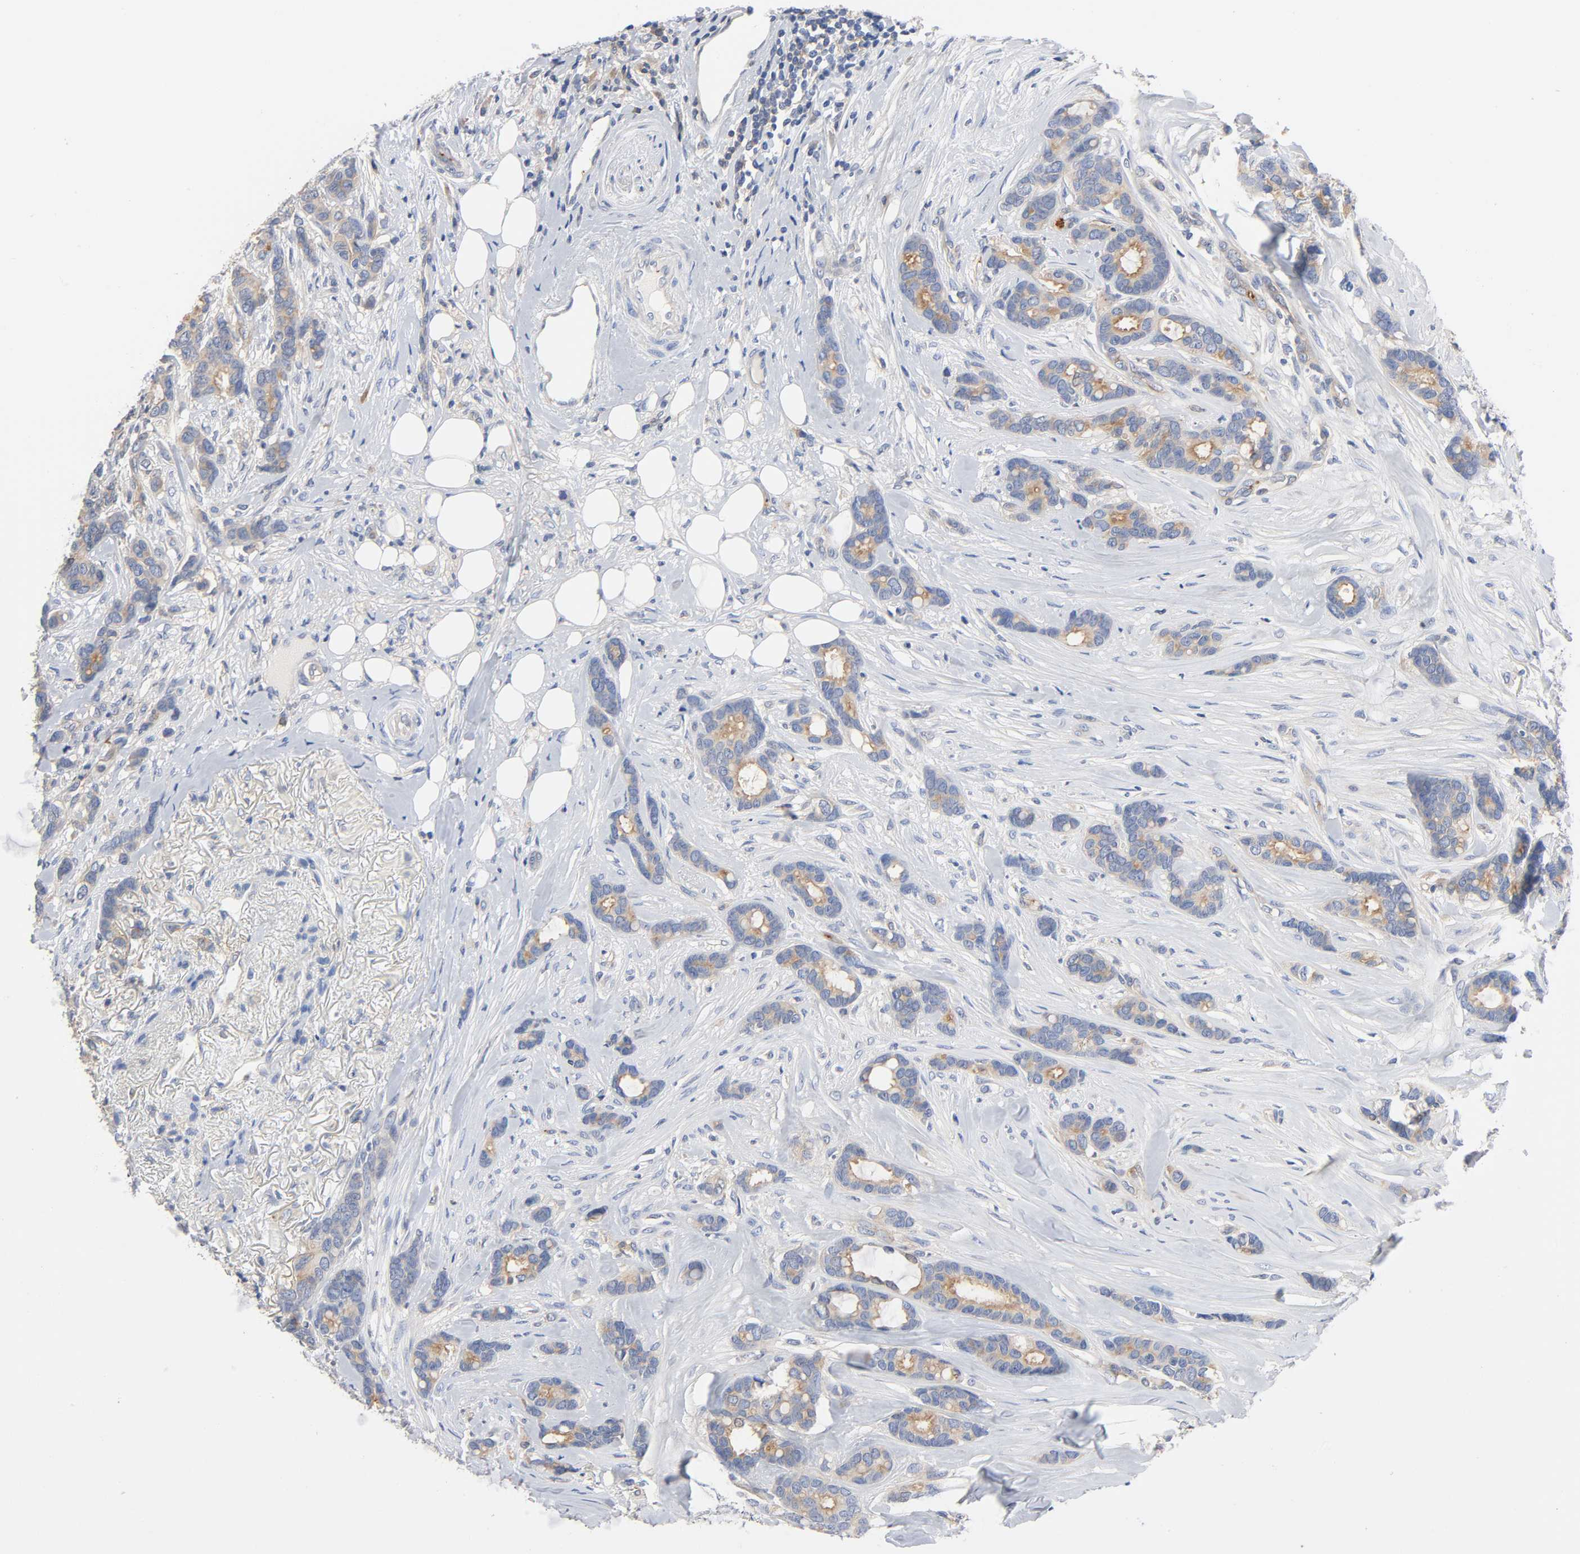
{"staining": {"intensity": "weak", "quantity": ">75%", "location": "cytoplasmic/membranous"}, "tissue": "breast cancer", "cell_type": "Tumor cells", "image_type": "cancer", "snomed": [{"axis": "morphology", "description": "Duct carcinoma"}, {"axis": "topography", "description": "Breast"}], "caption": "Breast cancer tissue displays weak cytoplasmic/membranous positivity in about >75% of tumor cells", "gene": "SRC", "patient": {"sex": "female", "age": 87}}